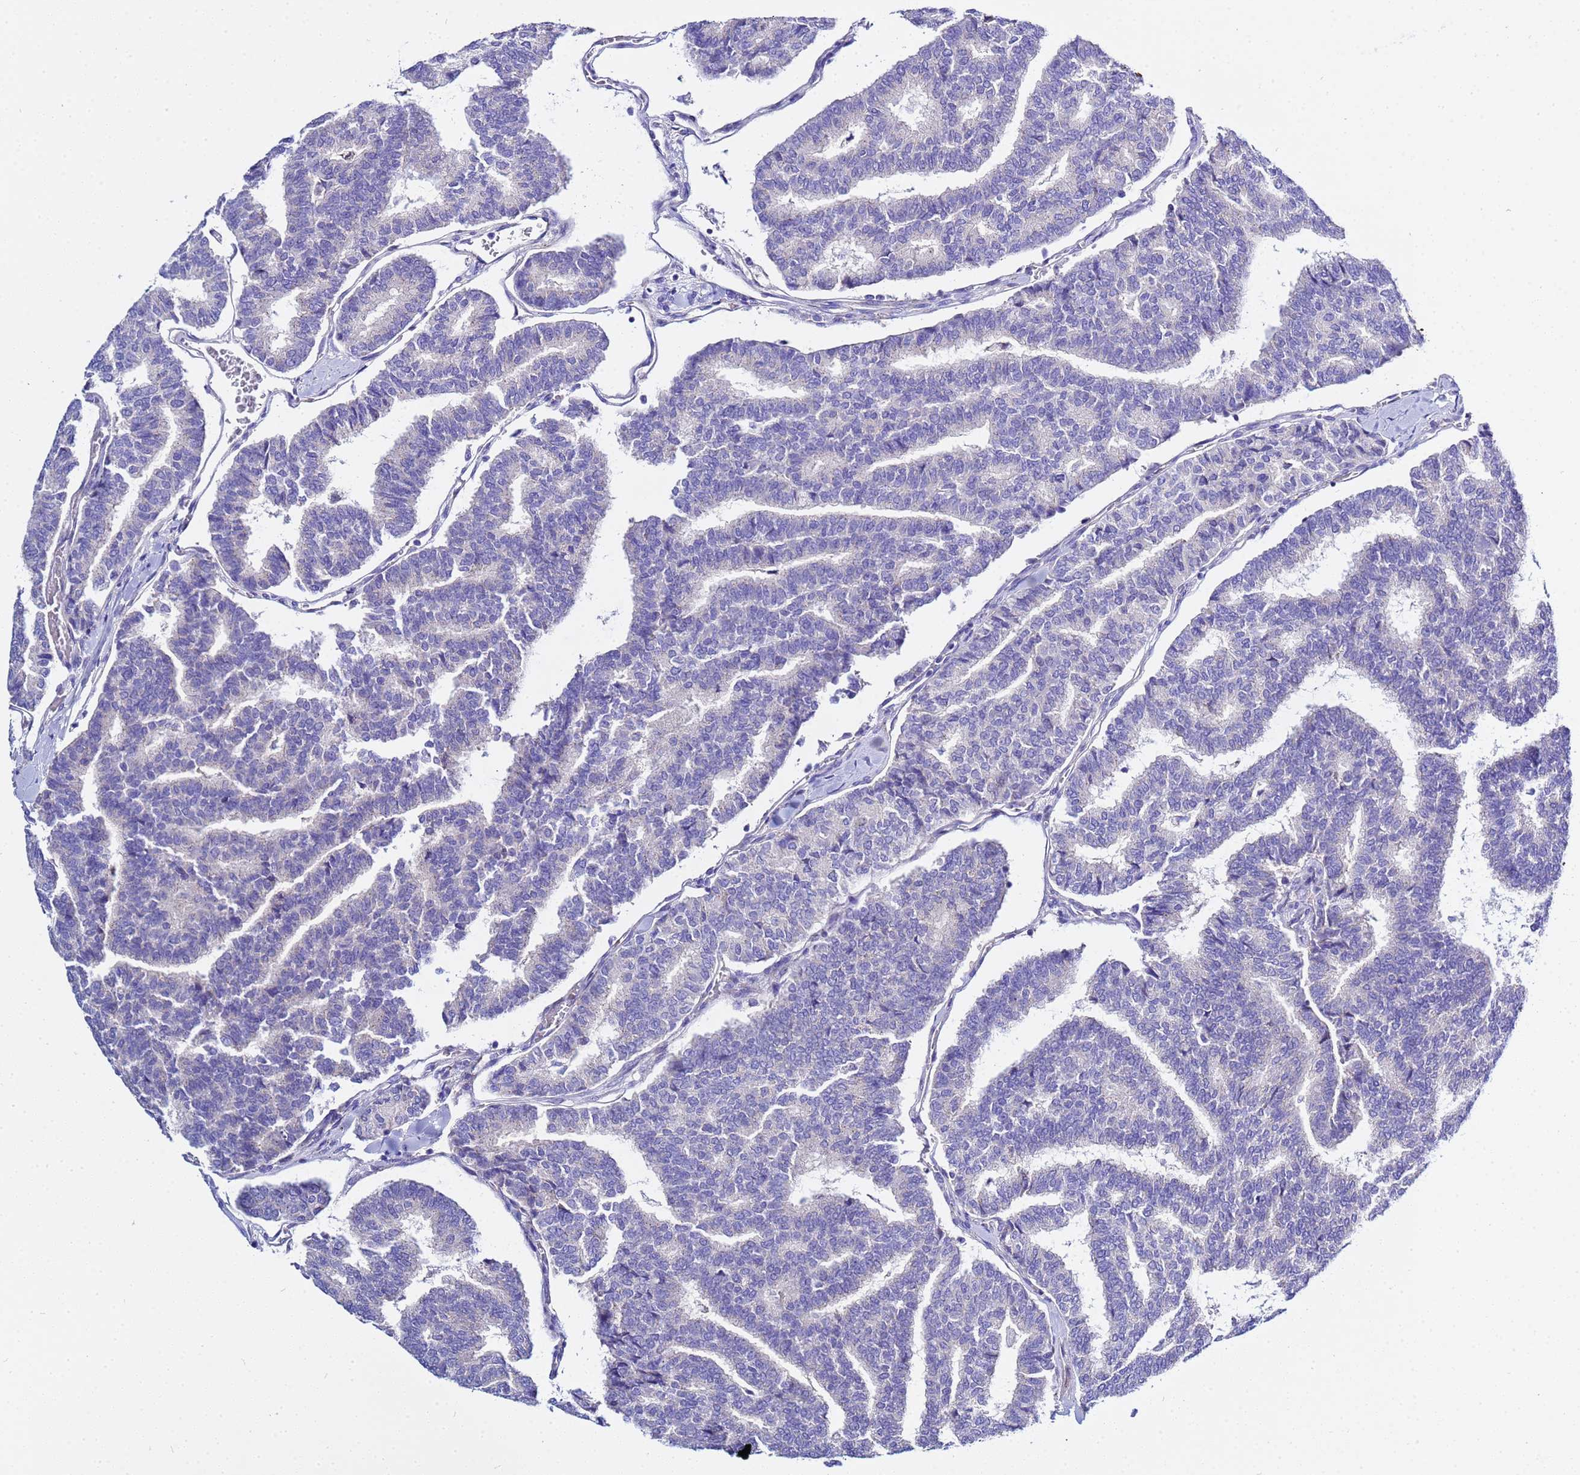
{"staining": {"intensity": "negative", "quantity": "none", "location": "none"}, "tissue": "thyroid cancer", "cell_type": "Tumor cells", "image_type": "cancer", "snomed": [{"axis": "morphology", "description": "Papillary adenocarcinoma, NOS"}, {"axis": "topography", "description": "Thyroid gland"}], "caption": "This is a image of IHC staining of thyroid cancer, which shows no positivity in tumor cells.", "gene": "USP18", "patient": {"sex": "female", "age": 35}}